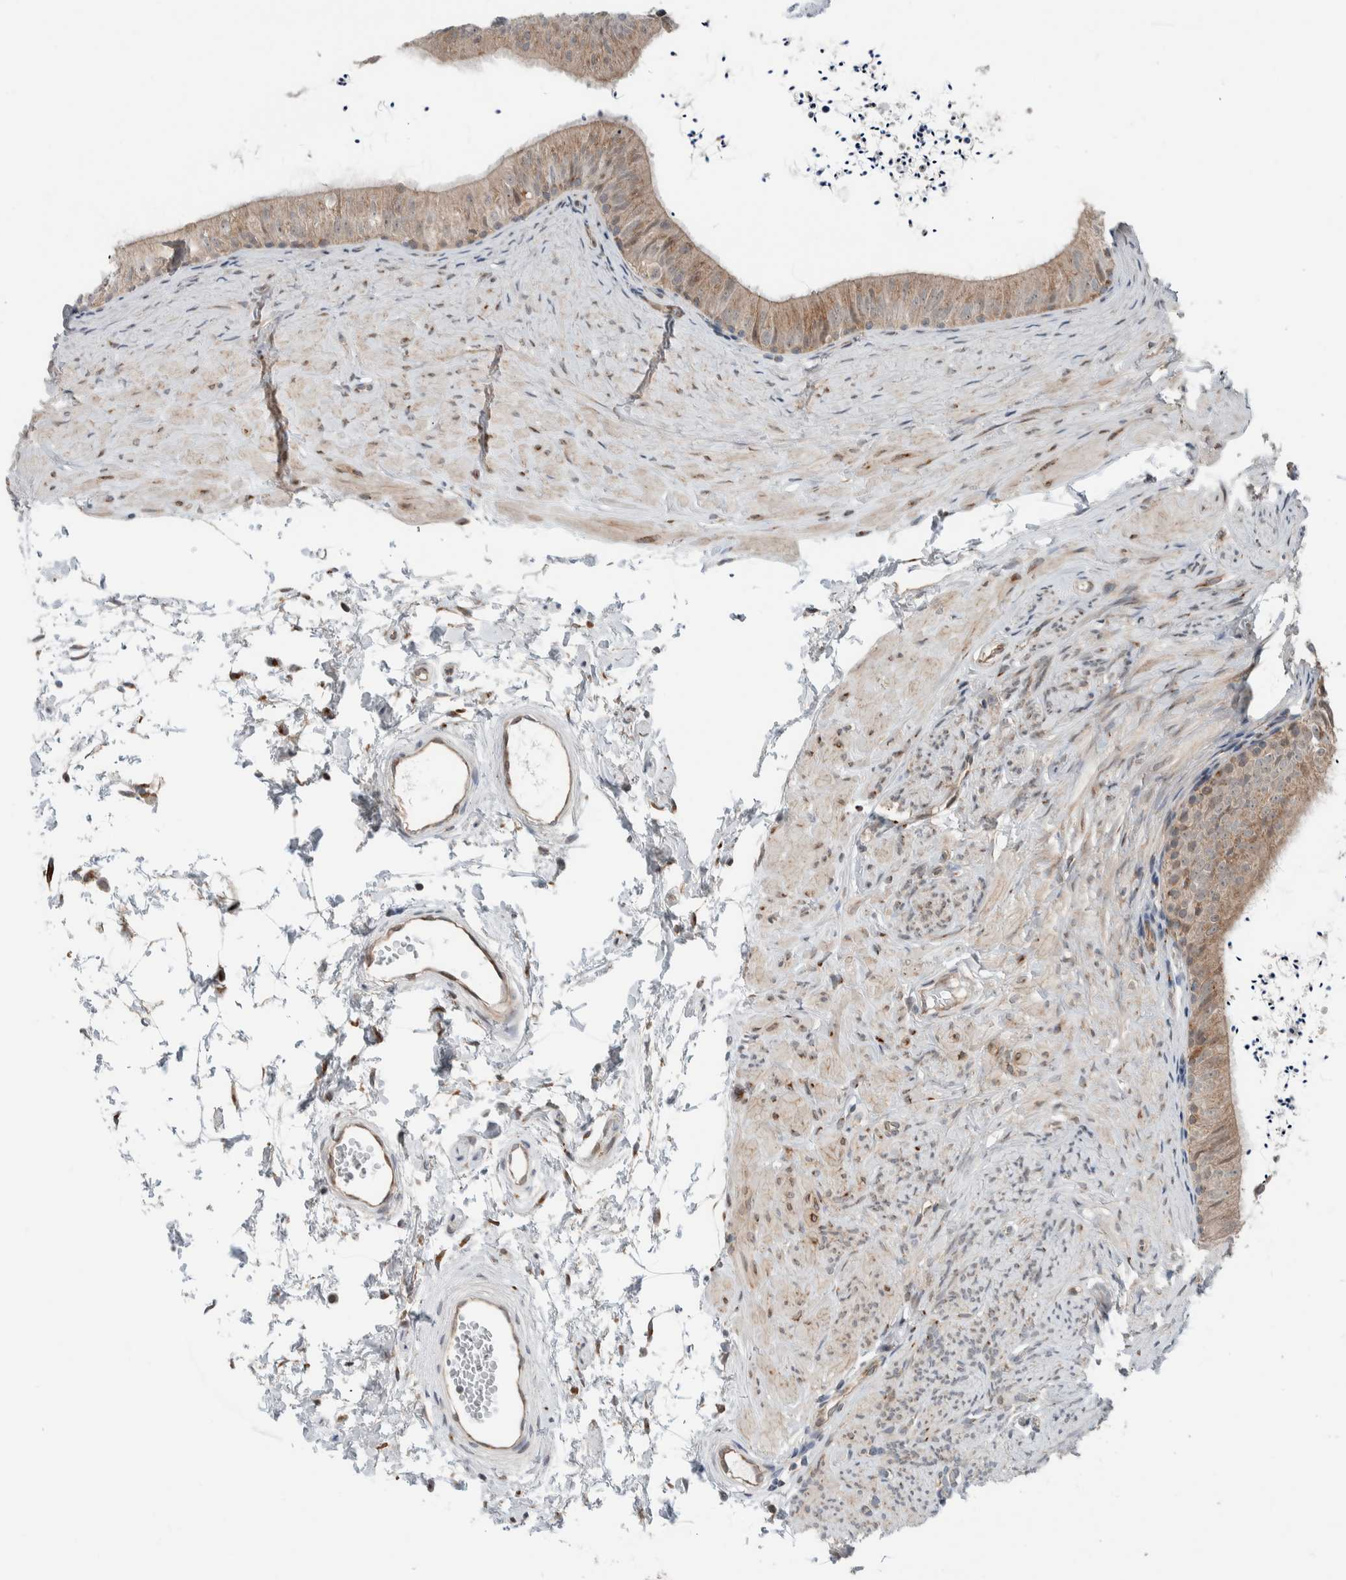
{"staining": {"intensity": "moderate", "quantity": ">75%", "location": "cytoplasmic/membranous"}, "tissue": "epididymis", "cell_type": "Glandular cells", "image_type": "normal", "snomed": [{"axis": "morphology", "description": "Normal tissue, NOS"}, {"axis": "topography", "description": "Epididymis"}], "caption": "Immunohistochemistry of unremarkable epididymis shows medium levels of moderate cytoplasmic/membranous expression in about >75% of glandular cells.", "gene": "RERE", "patient": {"sex": "male", "age": 56}}